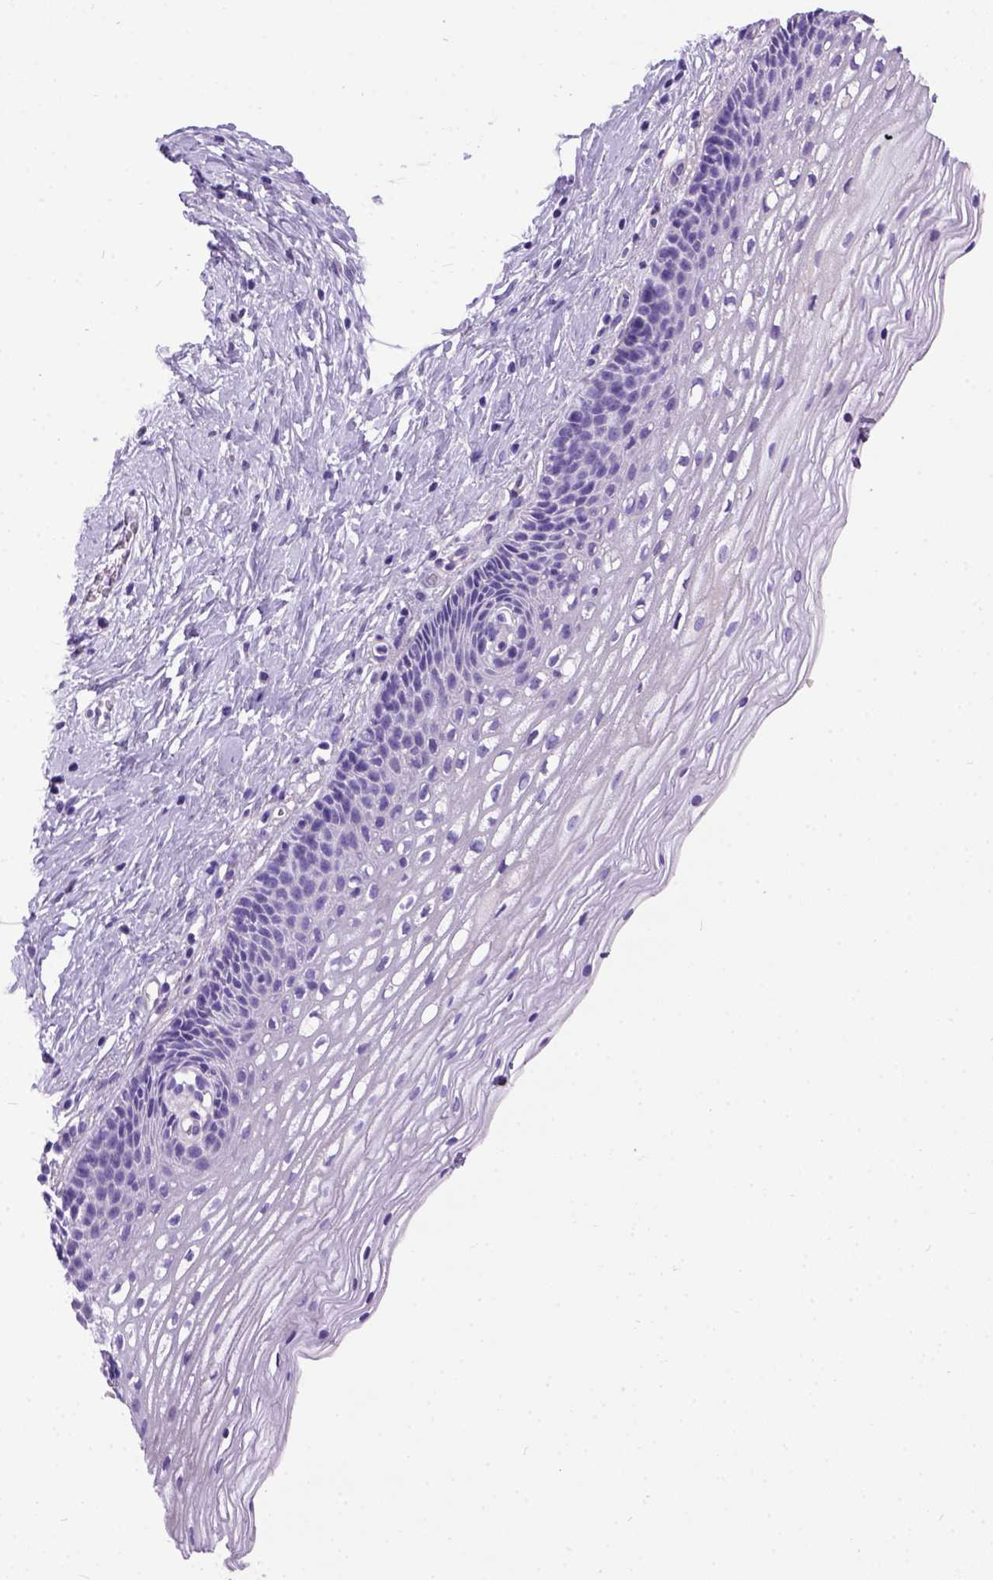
{"staining": {"intensity": "negative", "quantity": "none", "location": "none"}, "tissue": "cervix", "cell_type": "Glandular cells", "image_type": "normal", "snomed": [{"axis": "morphology", "description": "Normal tissue, NOS"}, {"axis": "topography", "description": "Cervix"}], "caption": "Protein analysis of normal cervix shows no significant staining in glandular cells.", "gene": "IGF2", "patient": {"sex": "female", "age": 34}}